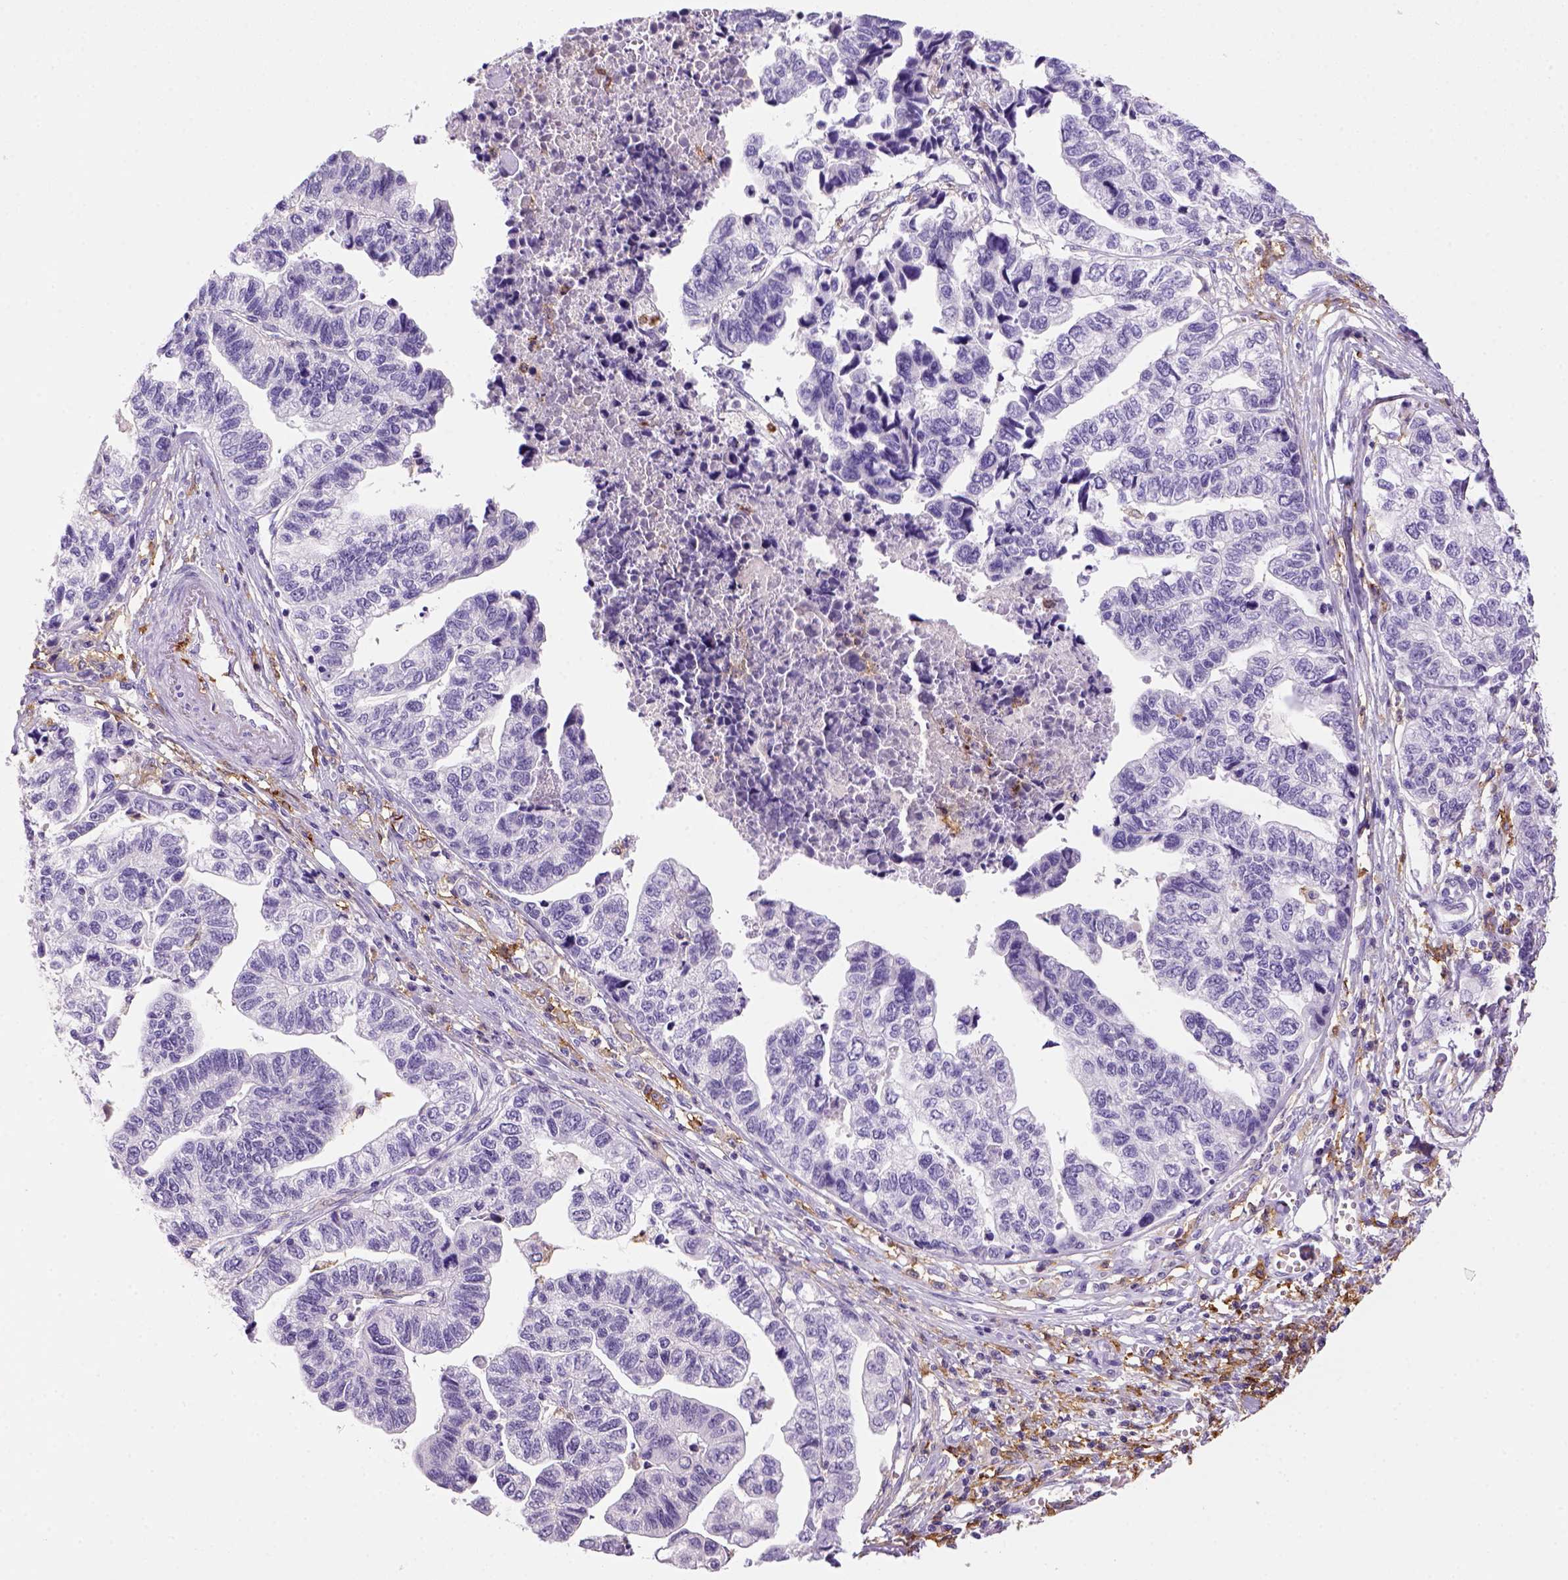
{"staining": {"intensity": "negative", "quantity": "none", "location": "none"}, "tissue": "stomach cancer", "cell_type": "Tumor cells", "image_type": "cancer", "snomed": [{"axis": "morphology", "description": "Adenocarcinoma, NOS"}, {"axis": "topography", "description": "Stomach, upper"}], "caption": "High magnification brightfield microscopy of stomach cancer (adenocarcinoma) stained with DAB (3,3'-diaminobenzidine) (brown) and counterstained with hematoxylin (blue): tumor cells show no significant positivity.", "gene": "CD14", "patient": {"sex": "female", "age": 67}}